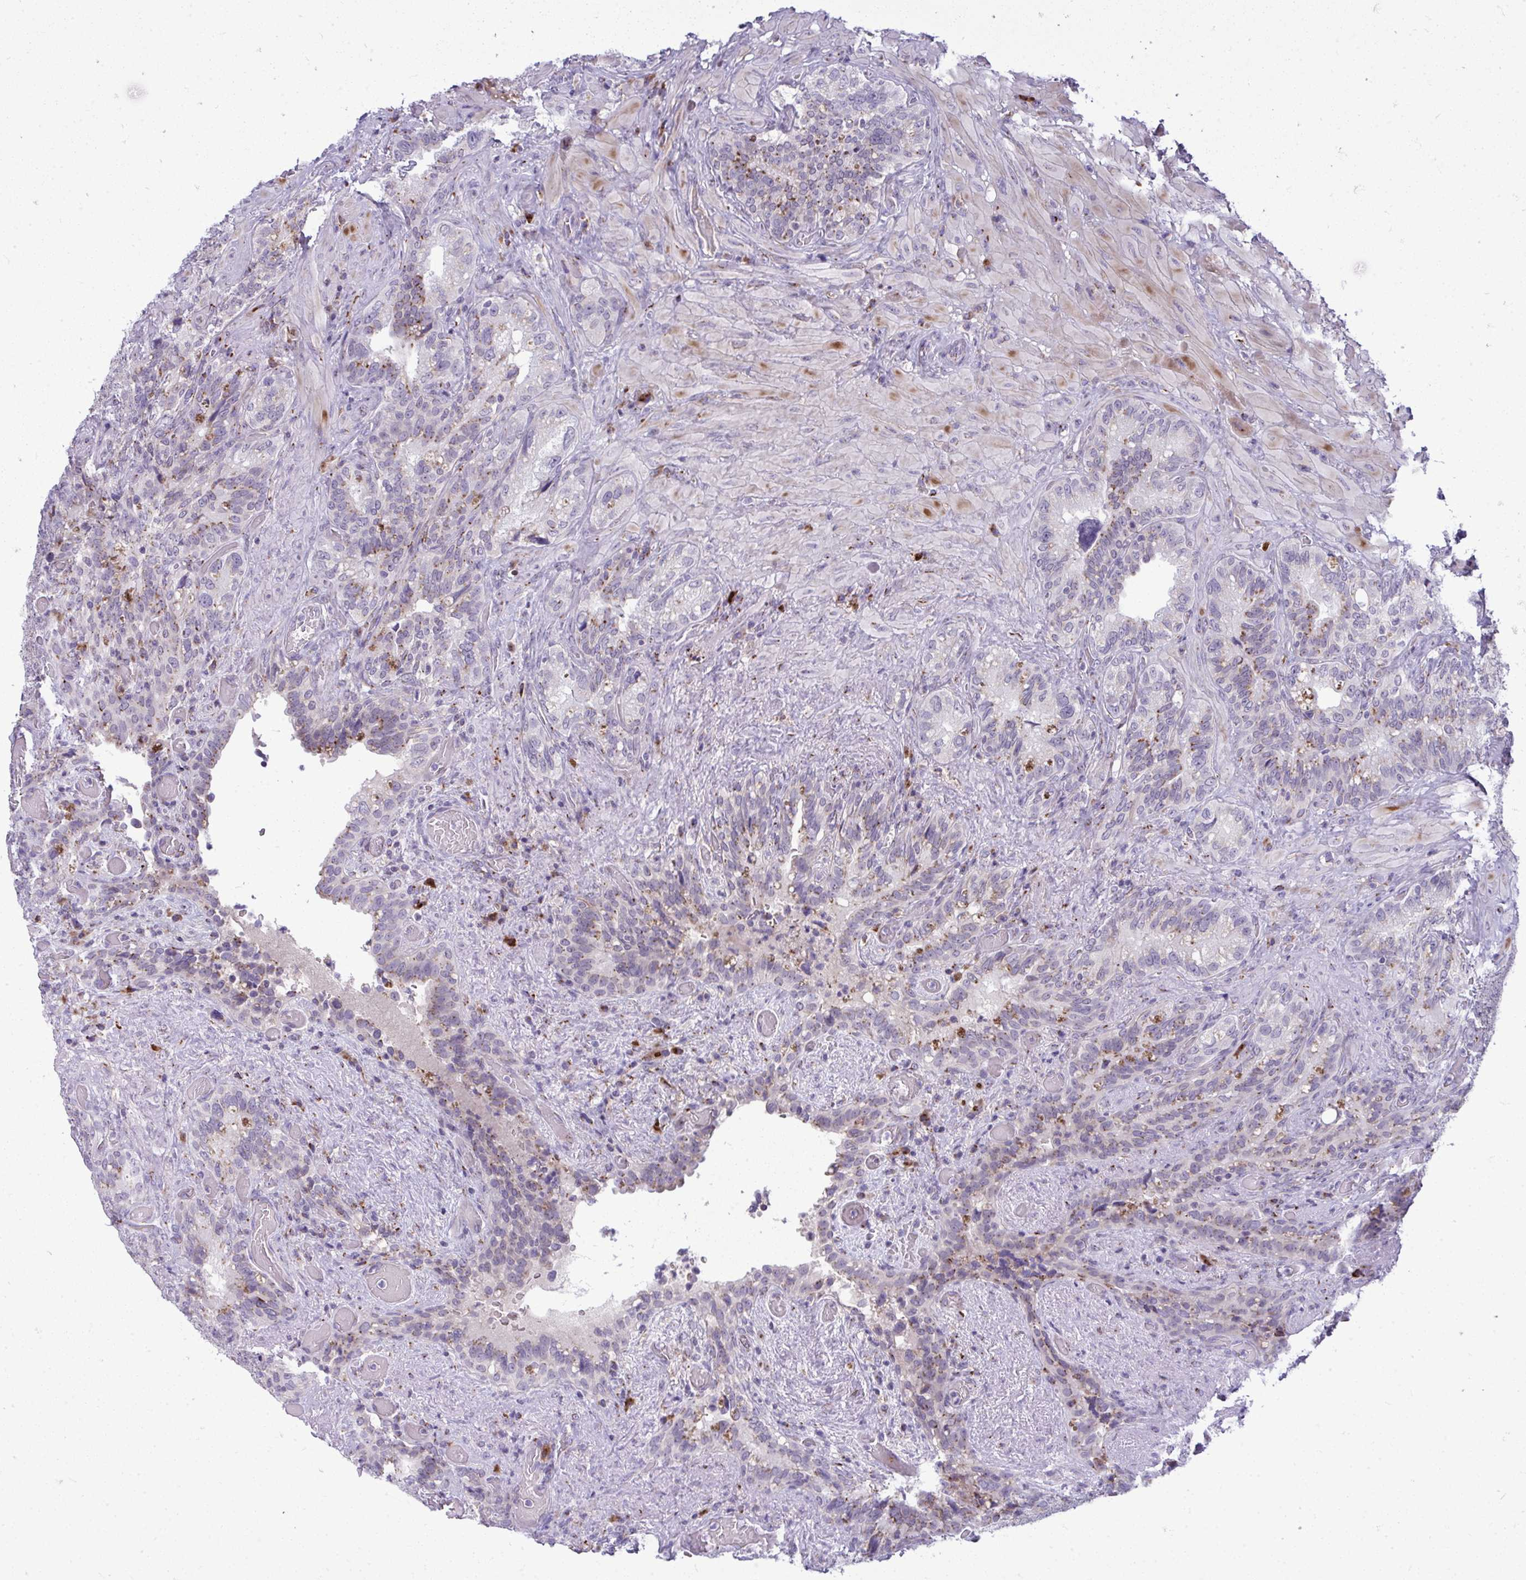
{"staining": {"intensity": "moderate", "quantity": "<25%", "location": "cytoplasmic/membranous"}, "tissue": "seminal vesicle", "cell_type": "Glandular cells", "image_type": "normal", "snomed": [{"axis": "morphology", "description": "Normal tissue, NOS"}, {"axis": "topography", "description": "Seminal veicle"}], "caption": "The immunohistochemical stain highlights moderate cytoplasmic/membranous staining in glandular cells of benign seminal vesicle.", "gene": "DTX4", "patient": {"sex": "male", "age": 68}}